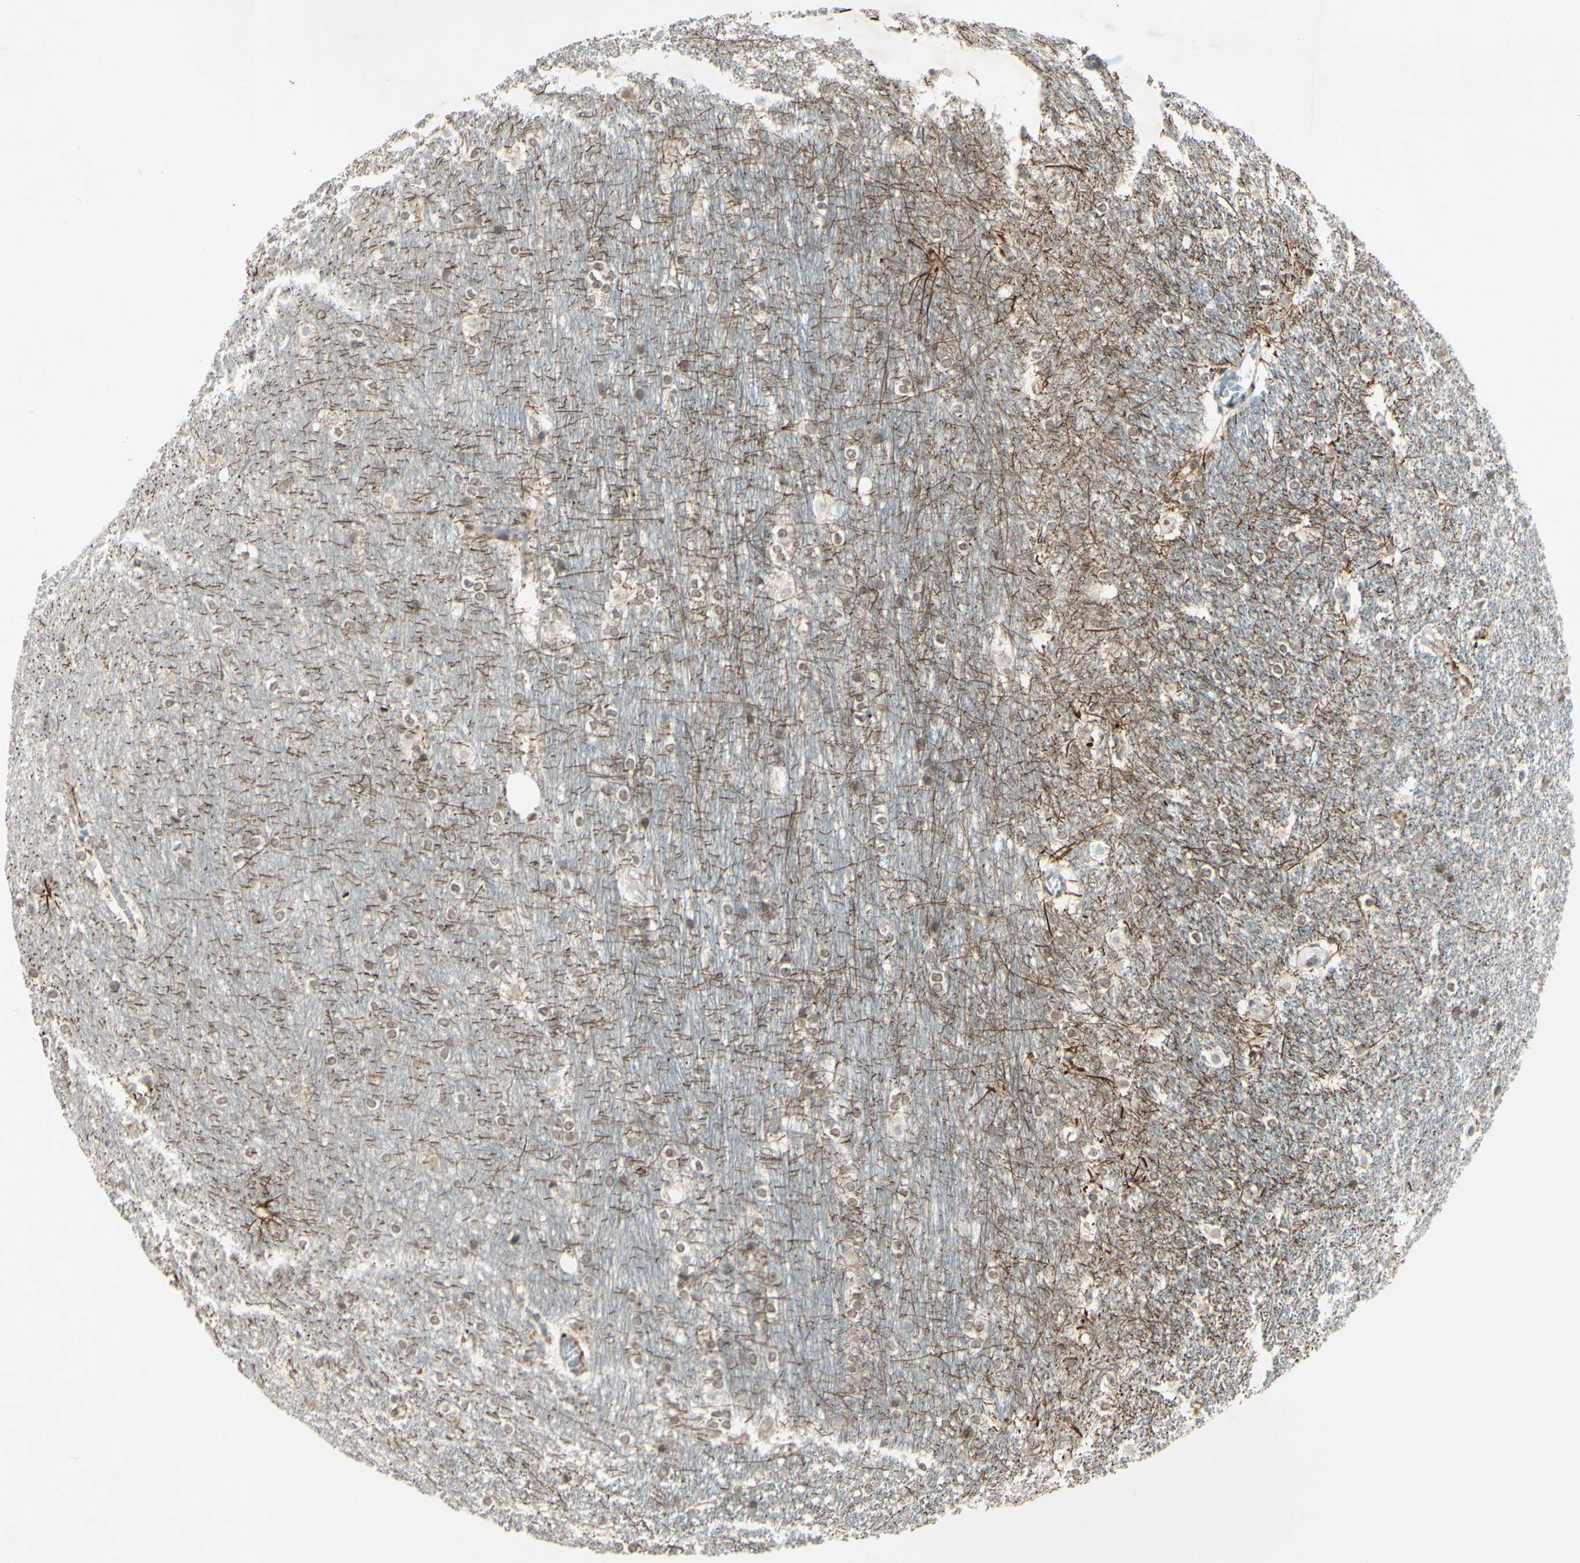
{"staining": {"intensity": "weak", "quantity": "<25%", "location": "cytoplasmic/membranous"}, "tissue": "hippocampus", "cell_type": "Glial cells", "image_type": "normal", "snomed": [{"axis": "morphology", "description": "Normal tissue, NOS"}, {"axis": "topography", "description": "Hippocampus"}], "caption": "Hippocampus was stained to show a protein in brown. There is no significant staining in glial cells. (IHC, brightfield microscopy, high magnification).", "gene": "FGFR2", "patient": {"sex": "female", "age": 19}}